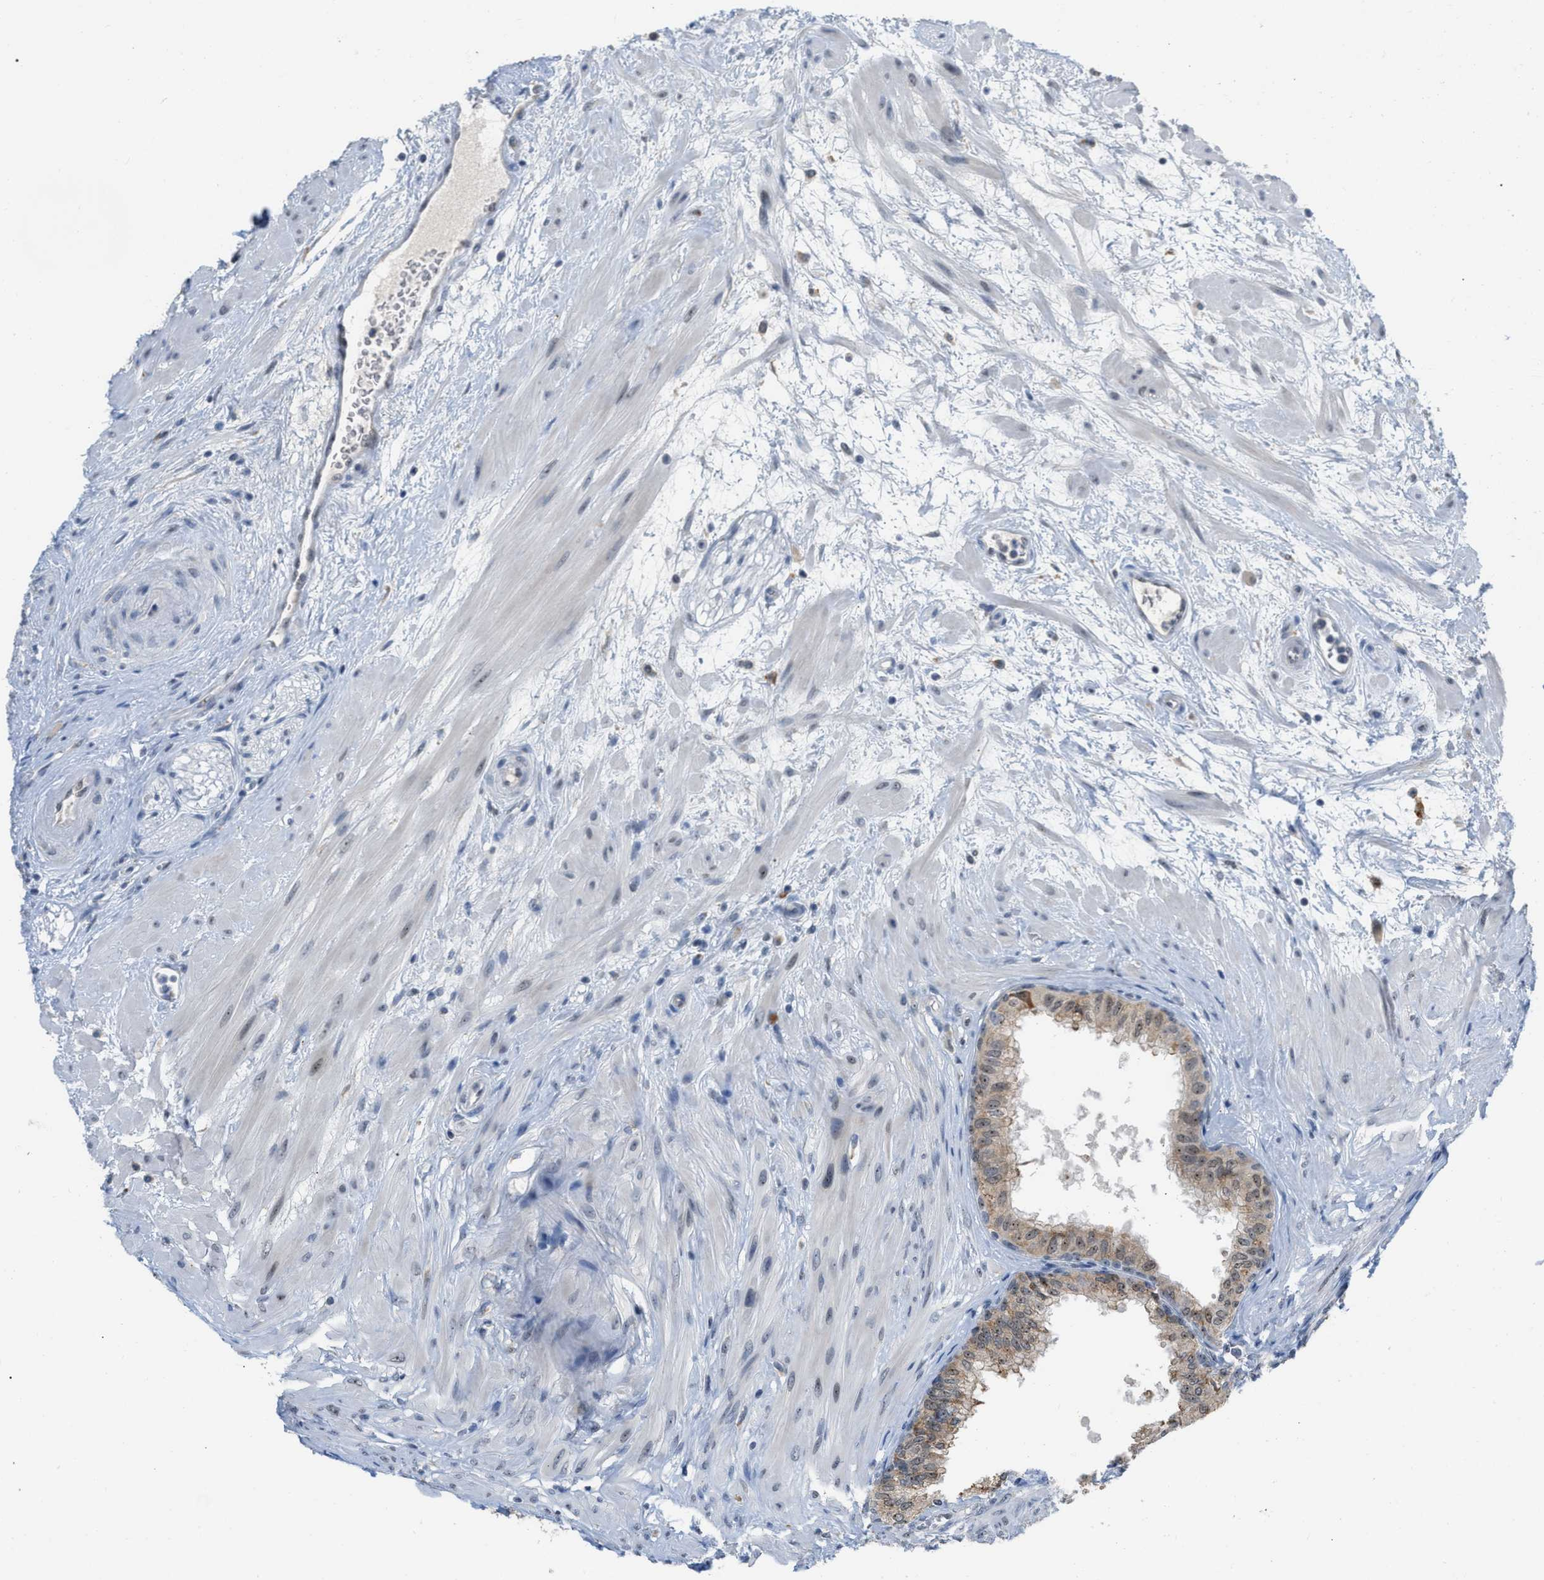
{"staining": {"intensity": "moderate", "quantity": ">75%", "location": "cytoplasmic/membranous"}, "tissue": "seminal vesicle", "cell_type": "Glandular cells", "image_type": "normal", "snomed": [{"axis": "morphology", "description": "Normal tissue, NOS"}, {"axis": "topography", "description": "Prostate"}, {"axis": "topography", "description": "Seminal veicle"}], "caption": "About >75% of glandular cells in unremarkable human seminal vesicle reveal moderate cytoplasmic/membranous protein expression as visualized by brown immunohistochemical staining.", "gene": "ELAC2", "patient": {"sex": "male", "age": 60}}